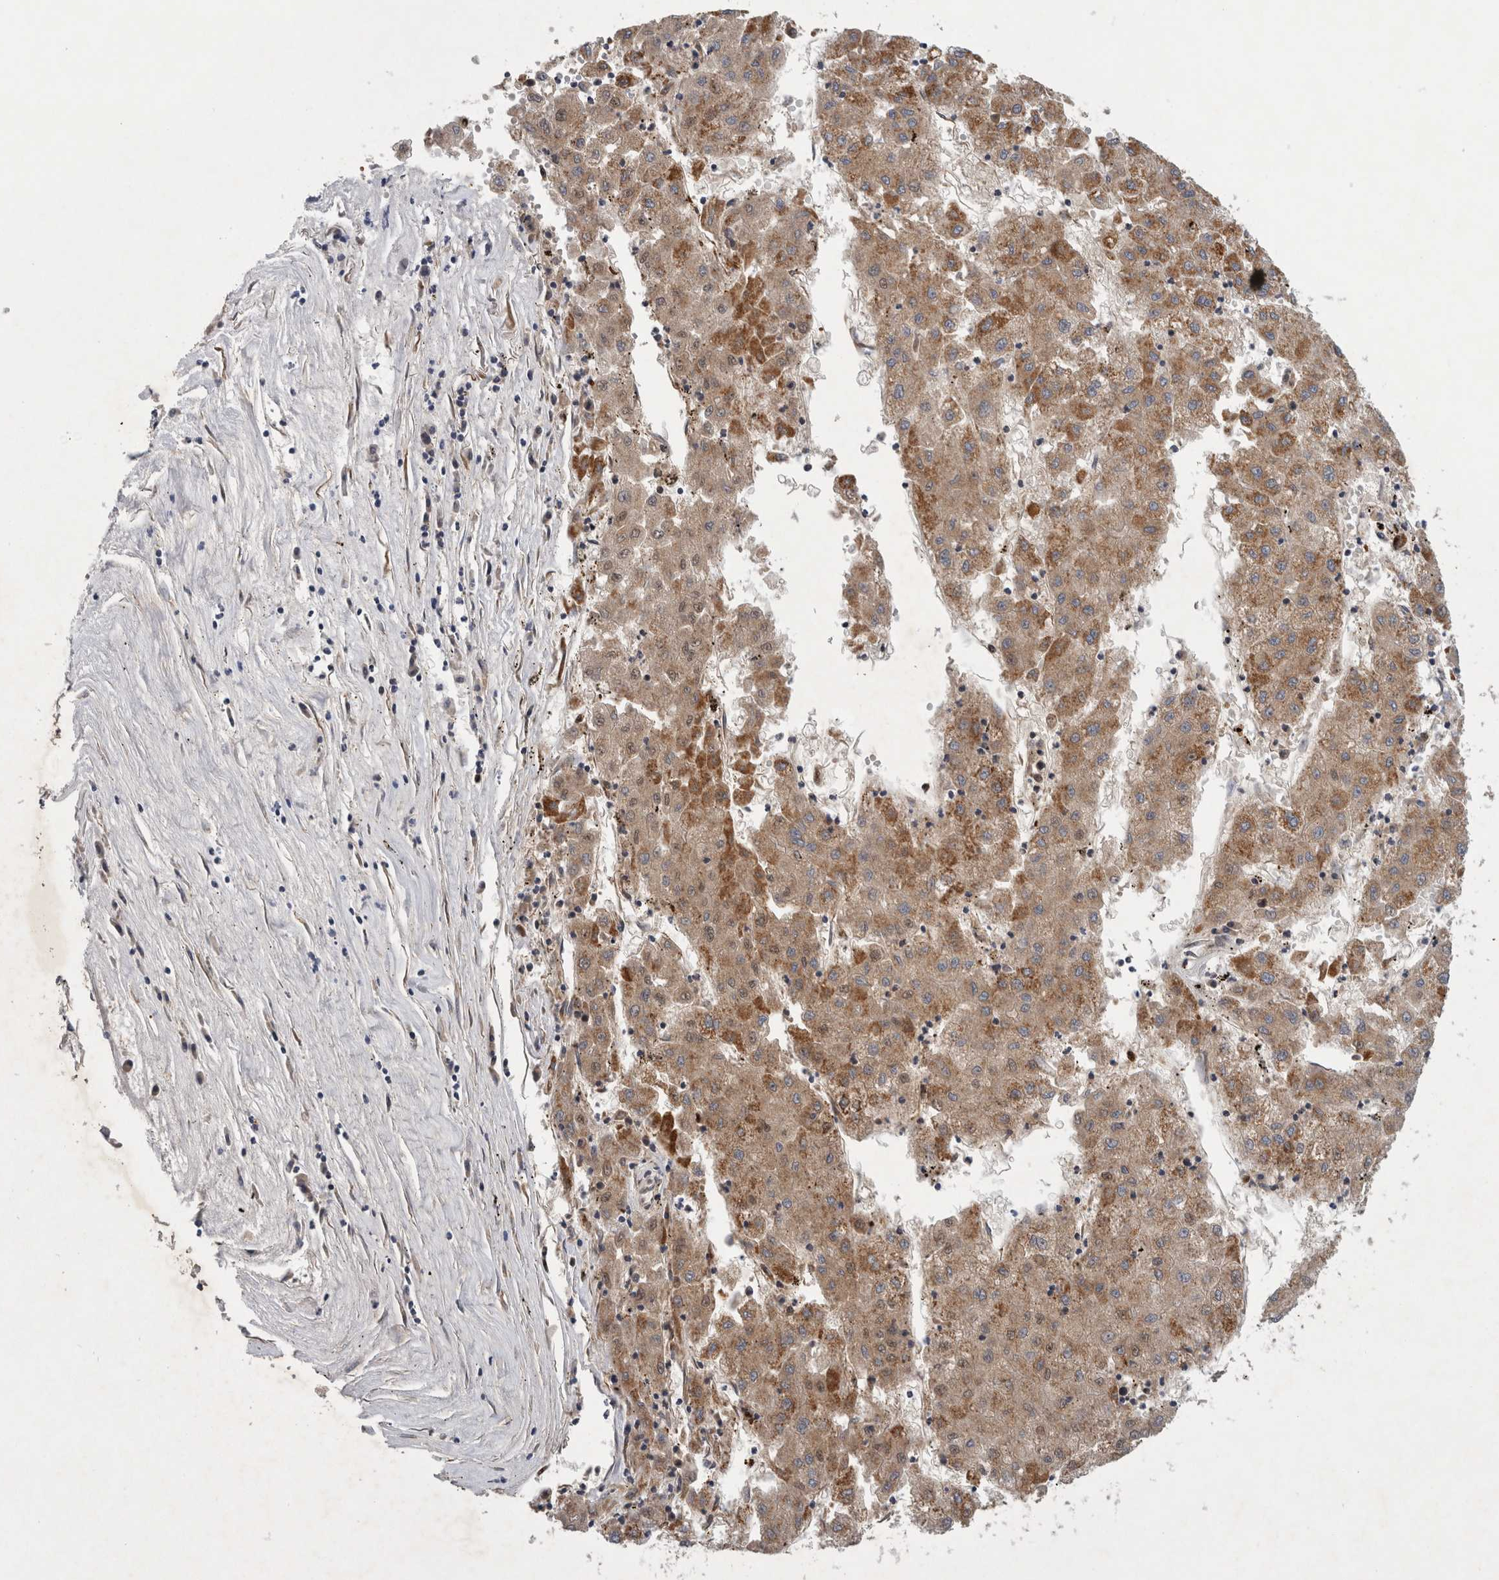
{"staining": {"intensity": "weak", "quantity": ">75%", "location": "cytoplasmic/membranous"}, "tissue": "liver cancer", "cell_type": "Tumor cells", "image_type": "cancer", "snomed": [{"axis": "morphology", "description": "Carcinoma, Hepatocellular, NOS"}, {"axis": "topography", "description": "Liver"}], "caption": "IHC of human liver cancer (hepatocellular carcinoma) displays low levels of weak cytoplasmic/membranous staining in about >75% of tumor cells. The staining was performed using DAB, with brown indicating positive protein expression. Nuclei are stained blue with hematoxylin.", "gene": "PDCD2", "patient": {"sex": "male", "age": 72}}